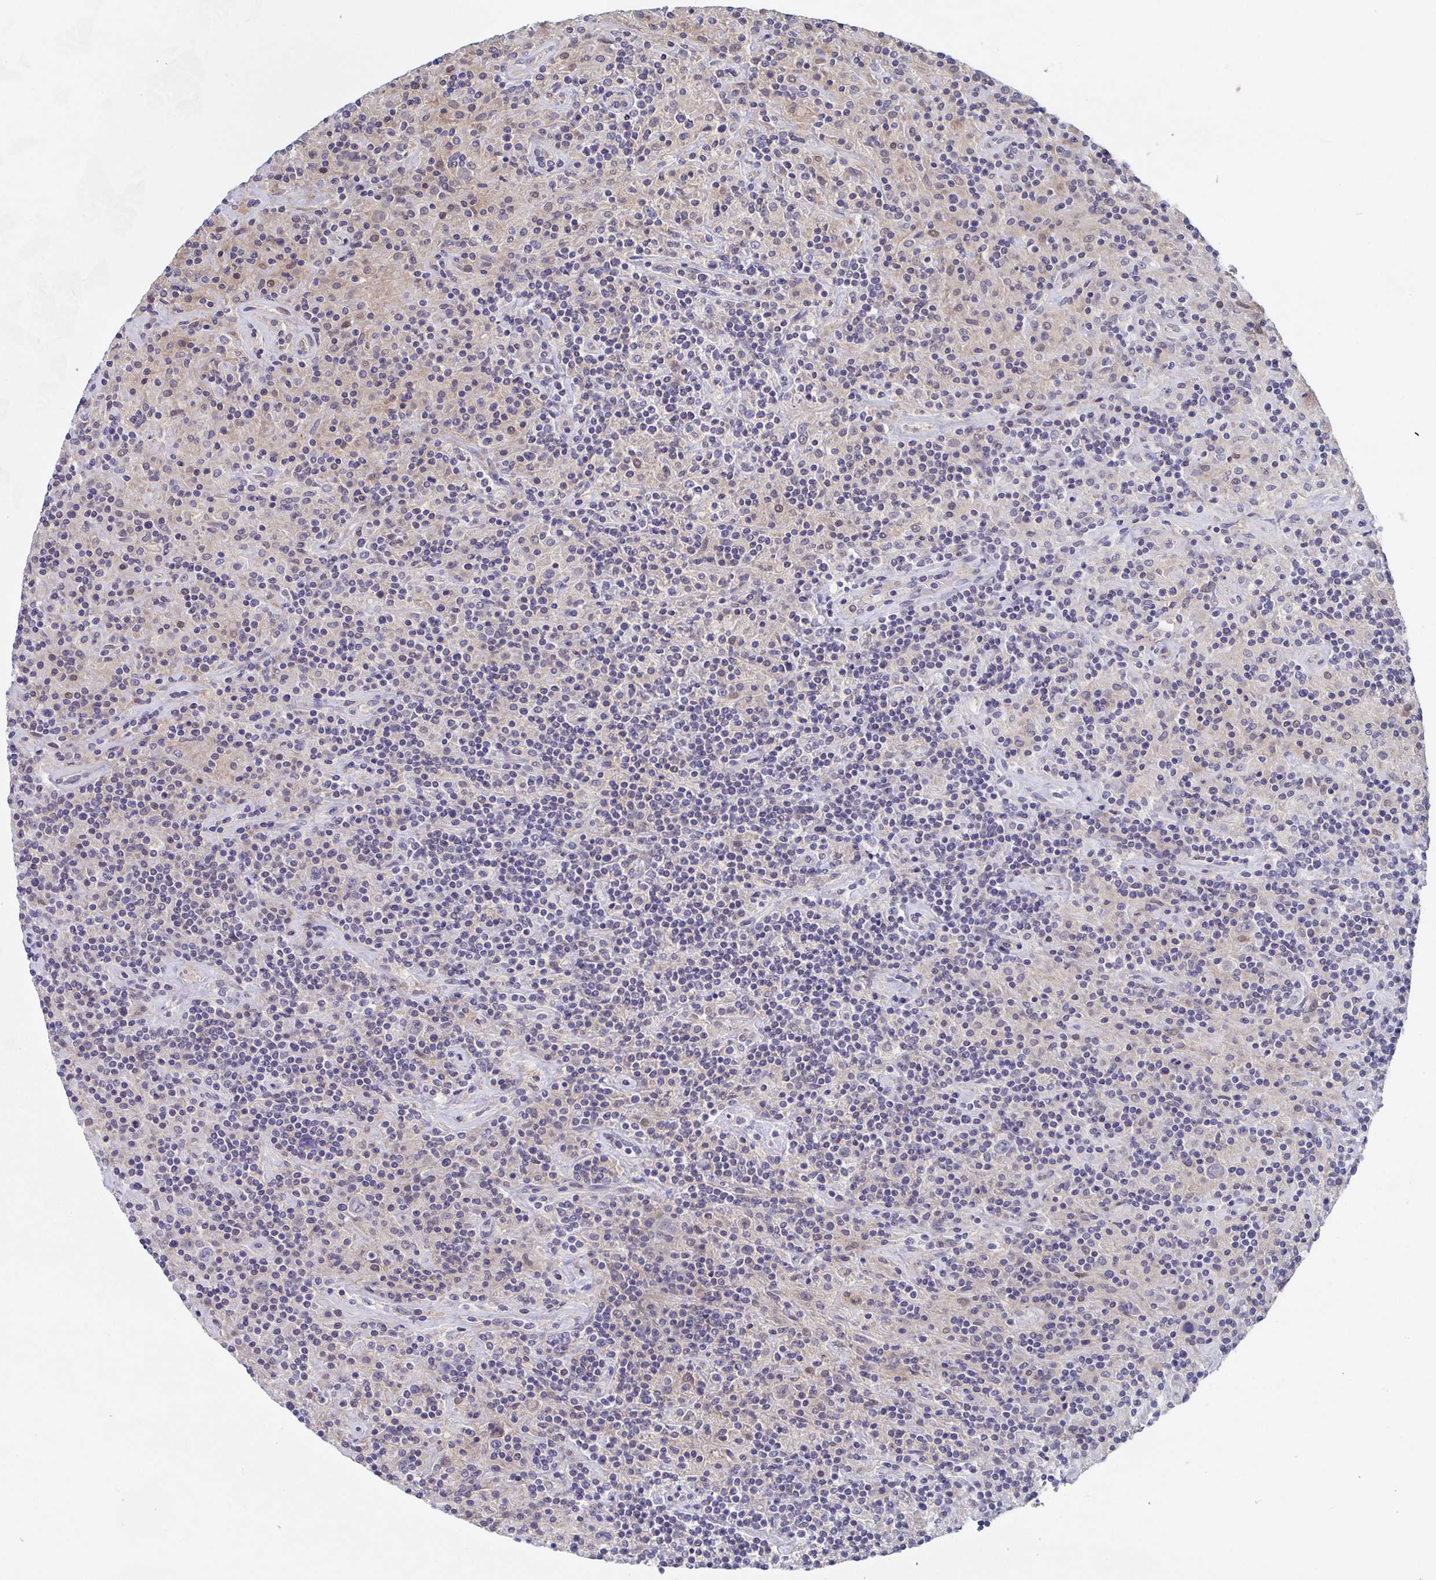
{"staining": {"intensity": "negative", "quantity": "none", "location": "none"}, "tissue": "lymphoma", "cell_type": "Tumor cells", "image_type": "cancer", "snomed": [{"axis": "morphology", "description": "Hodgkin's disease, NOS"}, {"axis": "topography", "description": "Lymph node"}], "caption": "IHC histopathology image of neoplastic tissue: lymphoma stained with DAB reveals no significant protein expression in tumor cells.", "gene": "P2RX3", "patient": {"sex": "male", "age": 70}}